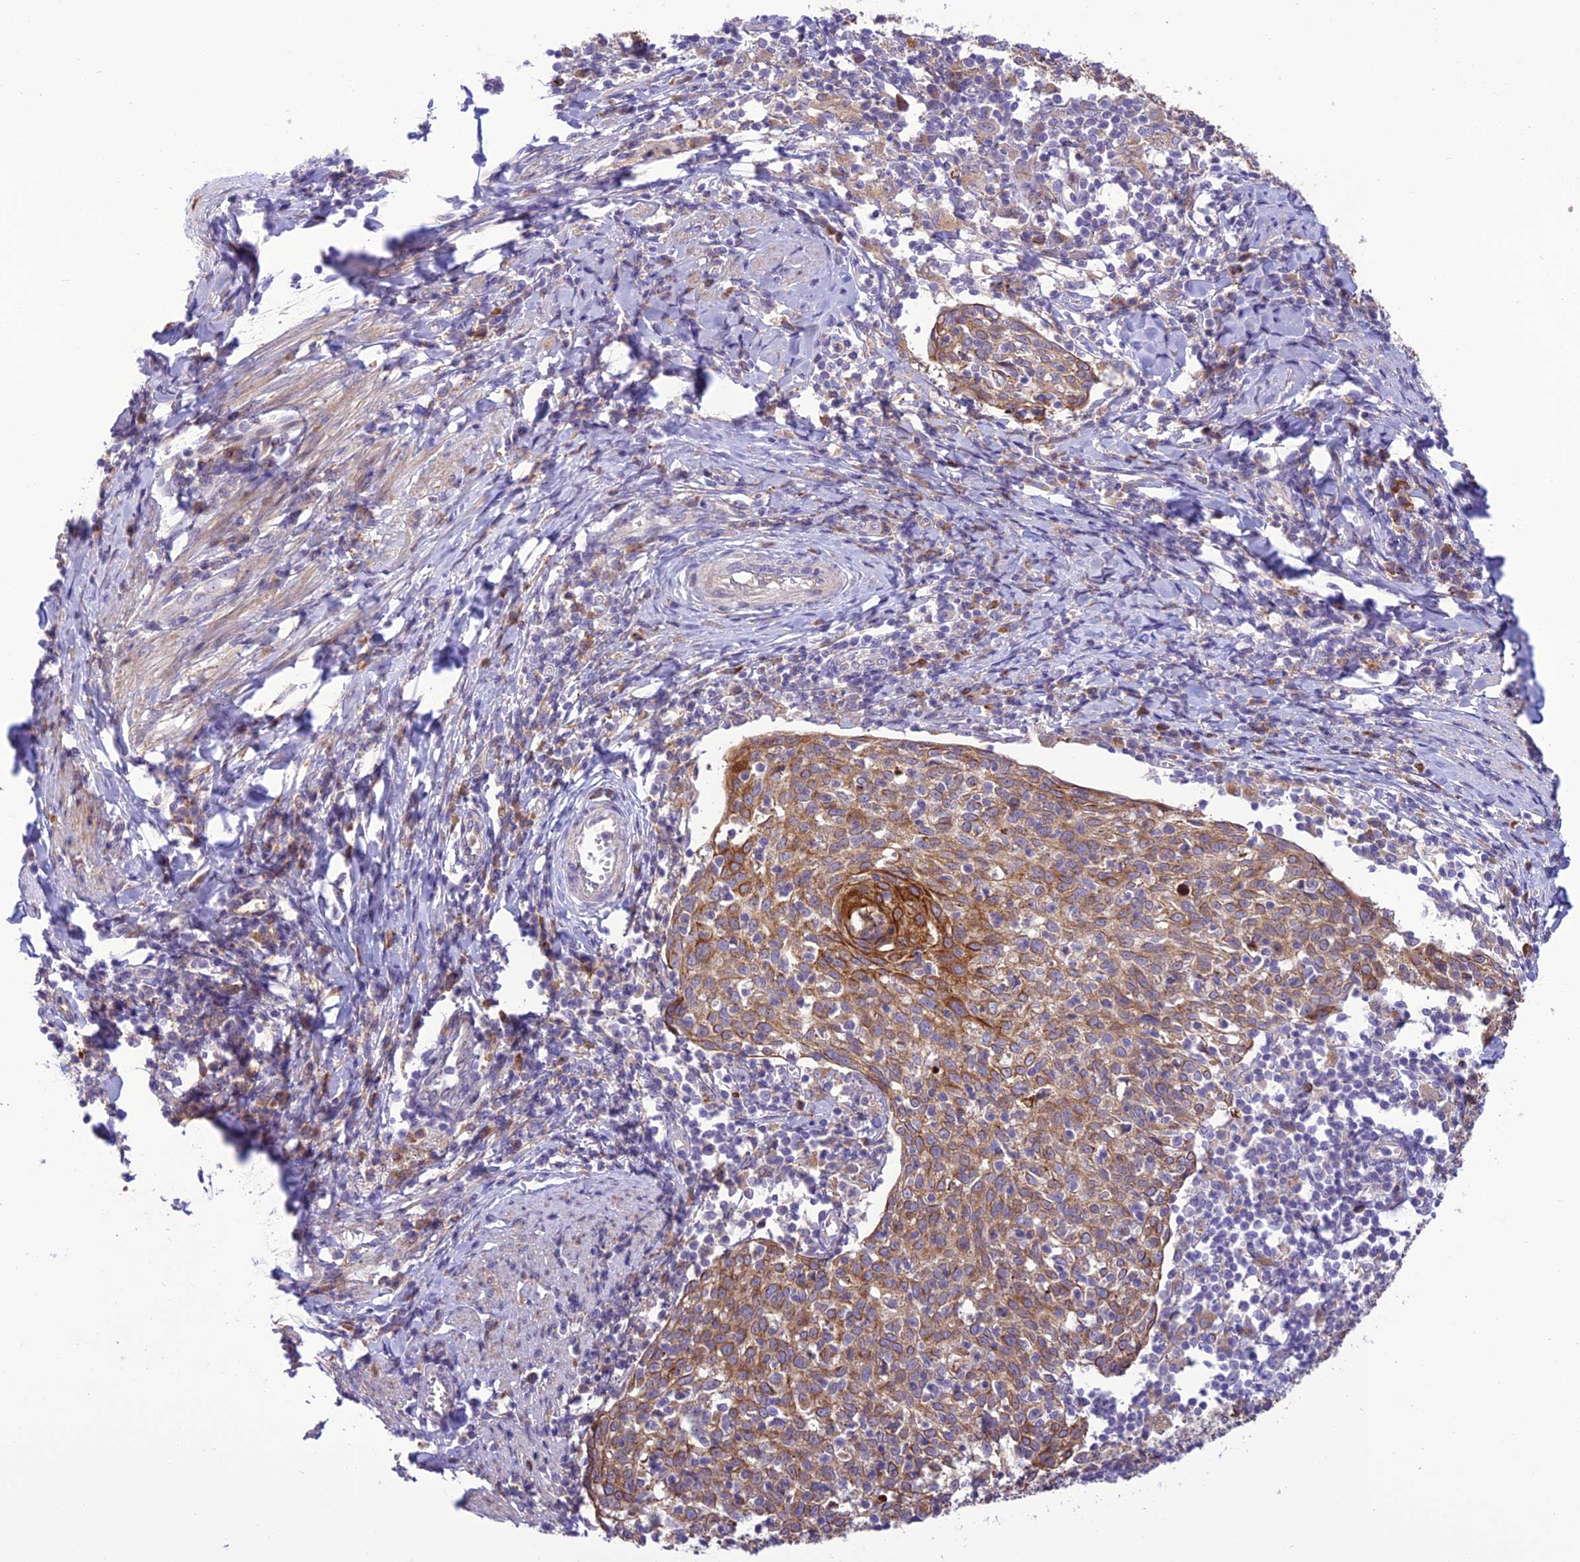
{"staining": {"intensity": "moderate", "quantity": ">75%", "location": "cytoplasmic/membranous"}, "tissue": "cervical cancer", "cell_type": "Tumor cells", "image_type": "cancer", "snomed": [{"axis": "morphology", "description": "Squamous cell carcinoma, NOS"}, {"axis": "topography", "description": "Cervix"}], "caption": "Protein expression analysis of human cervical cancer reveals moderate cytoplasmic/membranous expression in about >75% of tumor cells.", "gene": "JMY", "patient": {"sex": "female", "age": 52}}